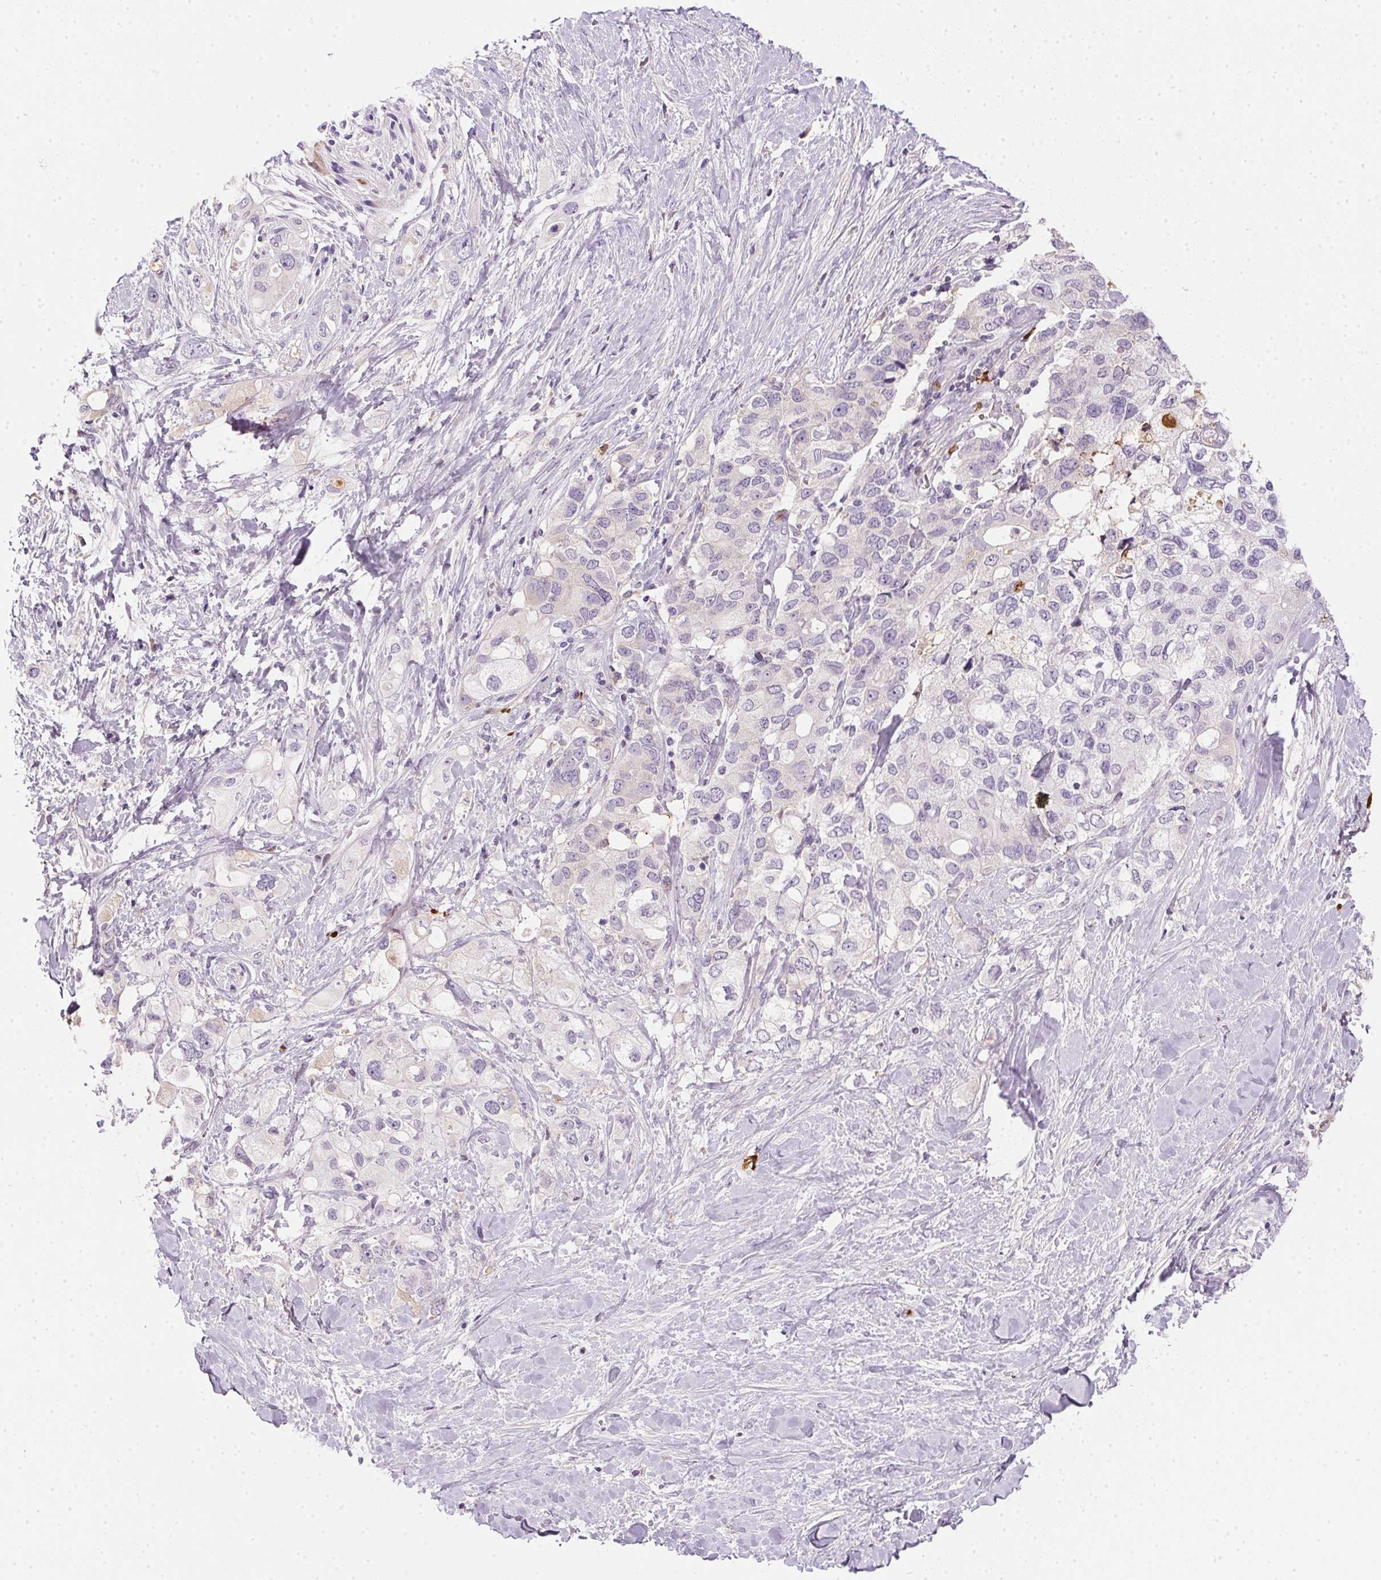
{"staining": {"intensity": "negative", "quantity": "none", "location": "none"}, "tissue": "pancreatic cancer", "cell_type": "Tumor cells", "image_type": "cancer", "snomed": [{"axis": "morphology", "description": "Adenocarcinoma, NOS"}, {"axis": "topography", "description": "Pancreas"}], "caption": "This is a image of IHC staining of pancreatic adenocarcinoma, which shows no expression in tumor cells.", "gene": "ORM1", "patient": {"sex": "female", "age": 56}}